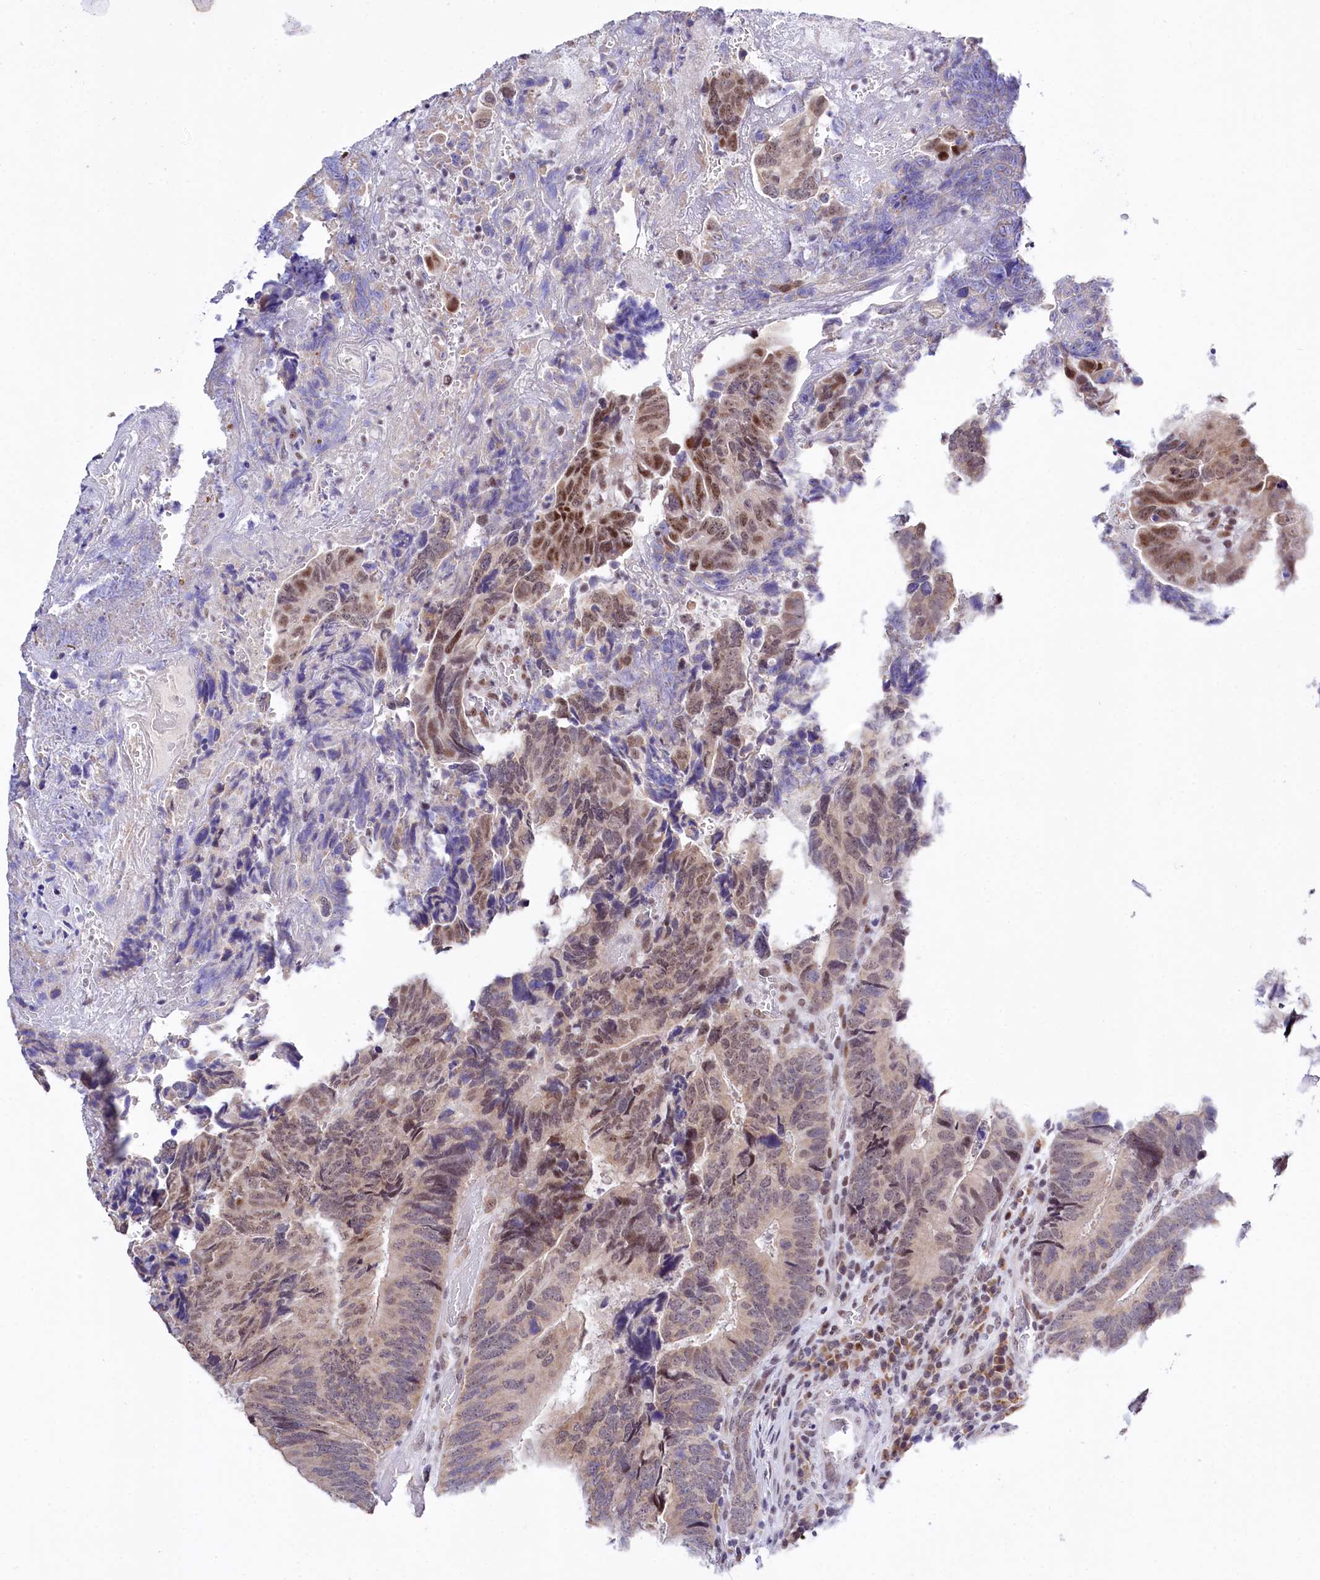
{"staining": {"intensity": "moderate", "quantity": "25%-75%", "location": "nuclear"}, "tissue": "colorectal cancer", "cell_type": "Tumor cells", "image_type": "cancer", "snomed": [{"axis": "morphology", "description": "Adenocarcinoma, NOS"}, {"axis": "topography", "description": "Colon"}], "caption": "Moderate nuclear expression for a protein is seen in approximately 25%-75% of tumor cells of adenocarcinoma (colorectal) using immunohistochemistry.", "gene": "SPATS2", "patient": {"sex": "female", "age": 67}}